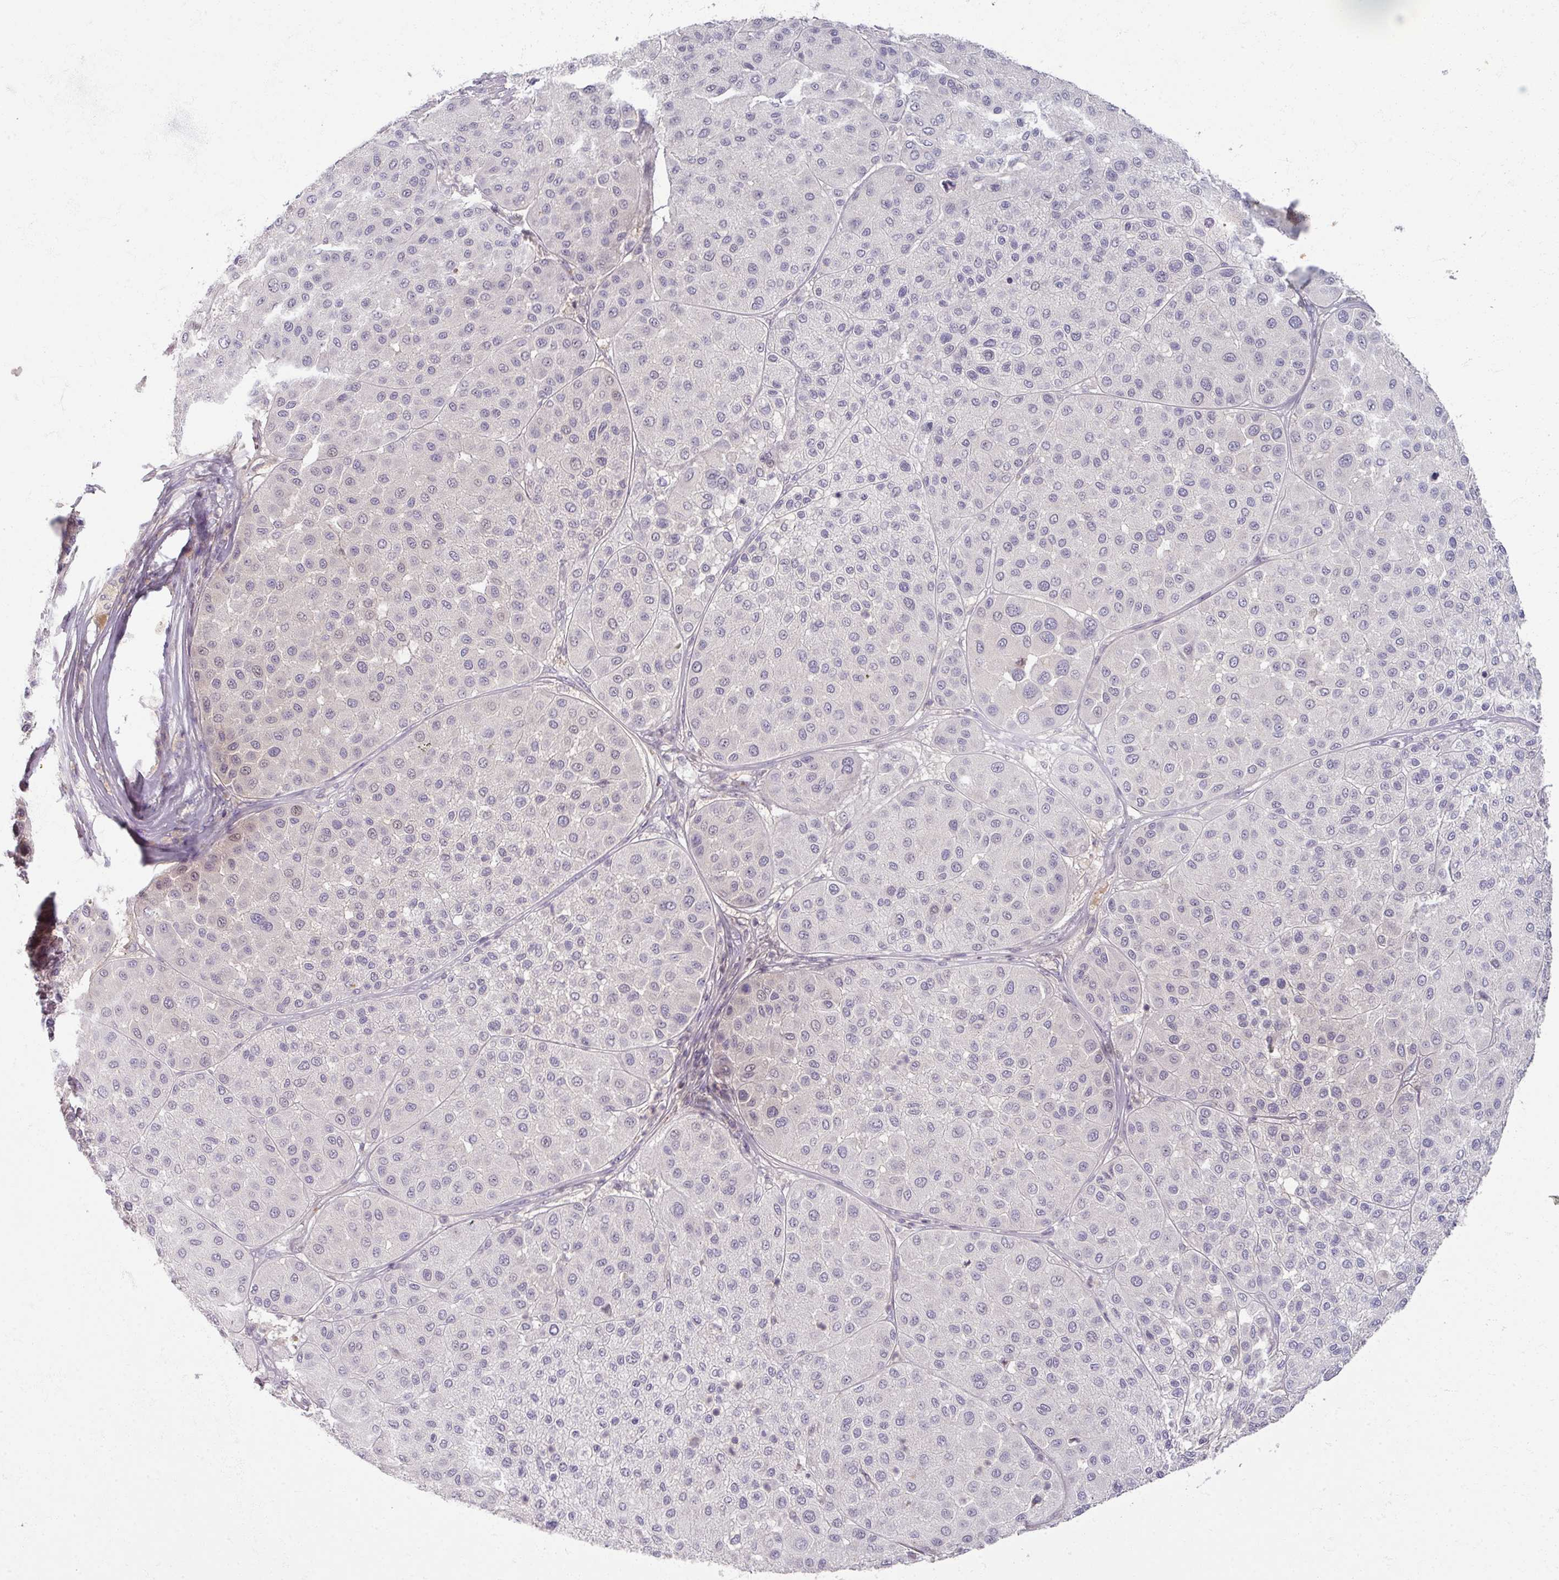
{"staining": {"intensity": "negative", "quantity": "none", "location": "none"}, "tissue": "melanoma", "cell_type": "Tumor cells", "image_type": "cancer", "snomed": [{"axis": "morphology", "description": "Malignant melanoma, Metastatic site"}, {"axis": "topography", "description": "Smooth muscle"}], "caption": "There is no significant expression in tumor cells of malignant melanoma (metastatic site). (IHC, brightfield microscopy, high magnification).", "gene": "TTLL7", "patient": {"sex": "male", "age": 41}}